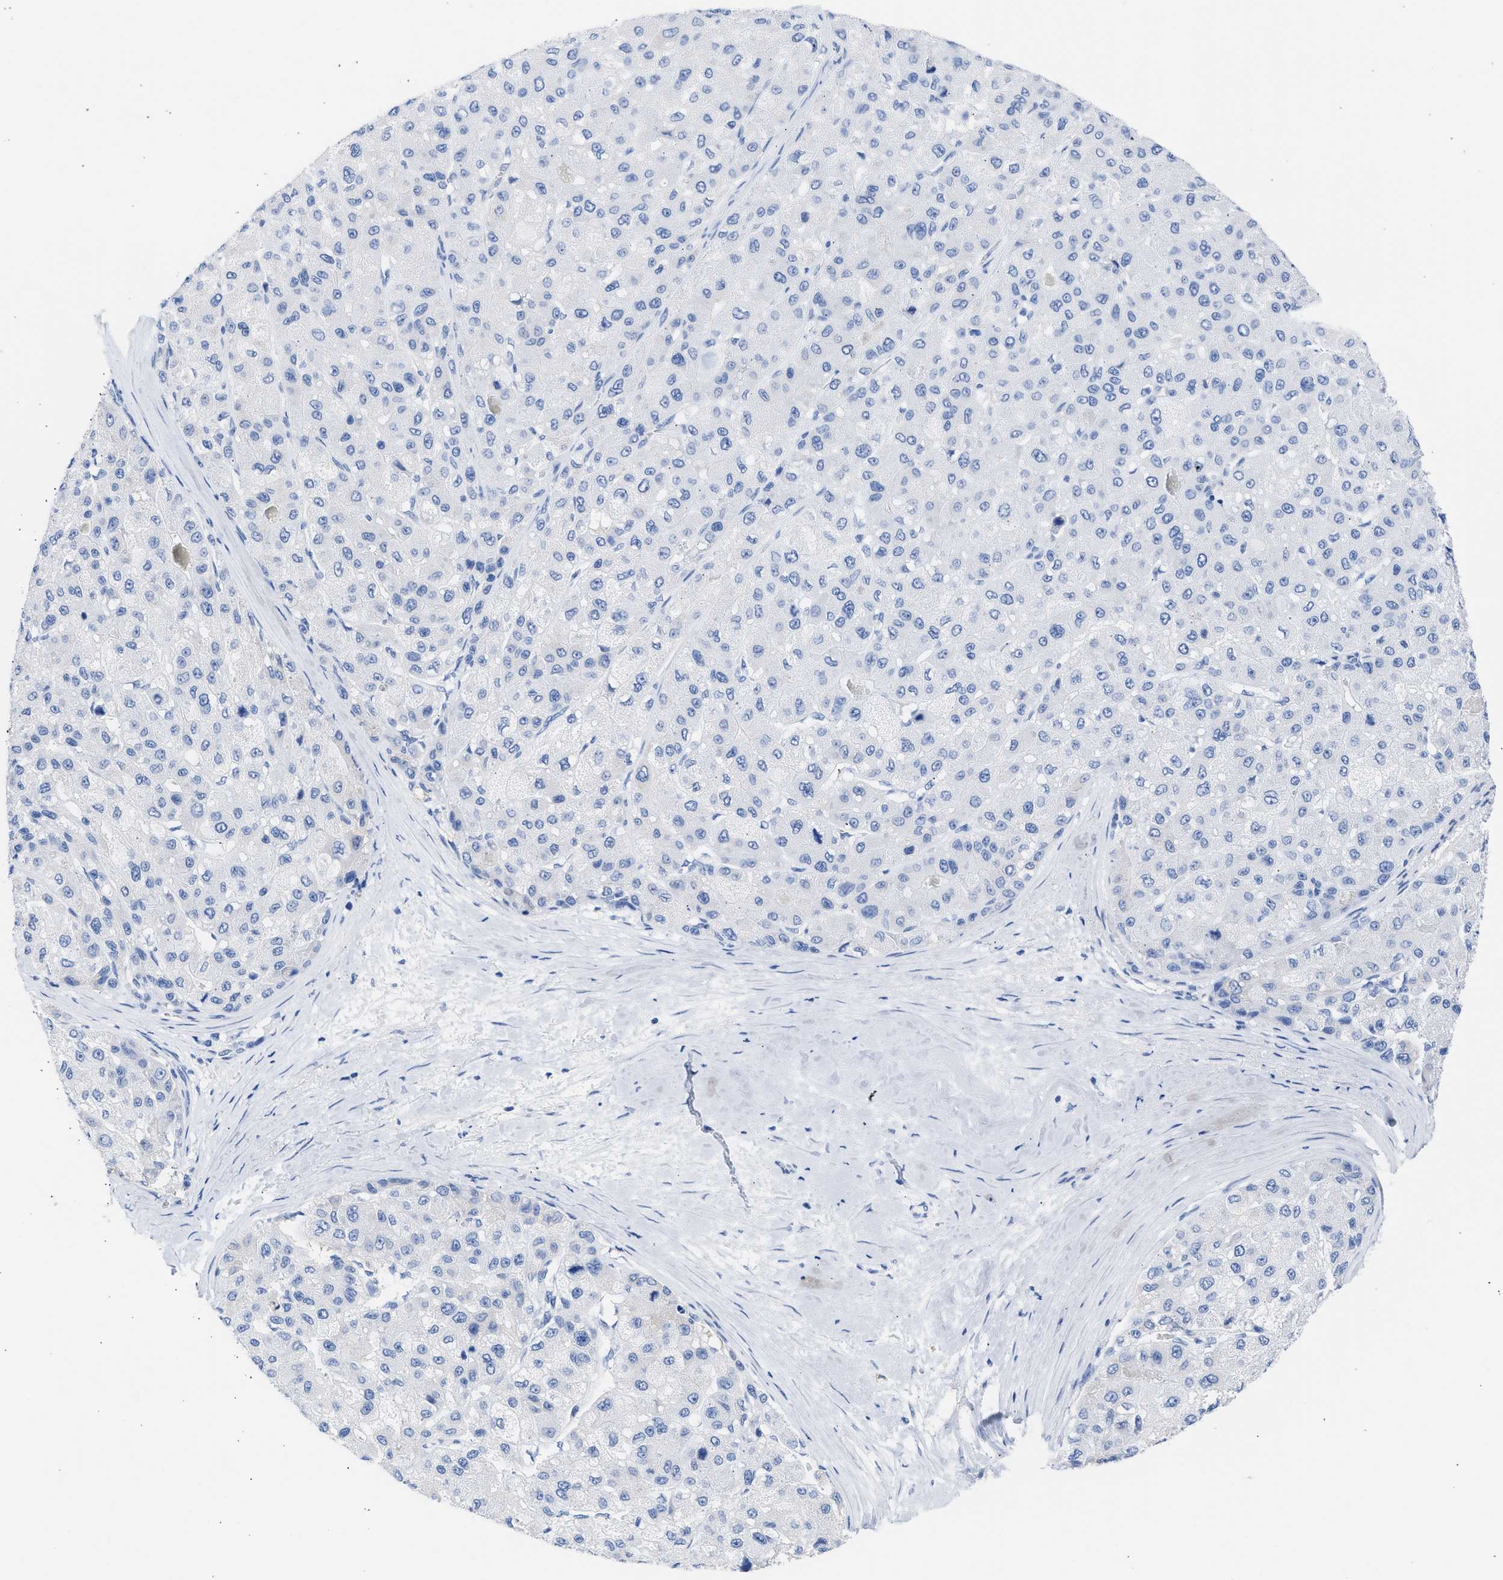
{"staining": {"intensity": "negative", "quantity": "none", "location": "none"}, "tissue": "liver cancer", "cell_type": "Tumor cells", "image_type": "cancer", "snomed": [{"axis": "morphology", "description": "Carcinoma, Hepatocellular, NOS"}, {"axis": "topography", "description": "Liver"}], "caption": "High magnification brightfield microscopy of liver hepatocellular carcinoma stained with DAB (brown) and counterstained with hematoxylin (blue): tumor cells show no significant positivity.", "gene": "RSPH1", "patient": {"sex": "male", "age": 80}}